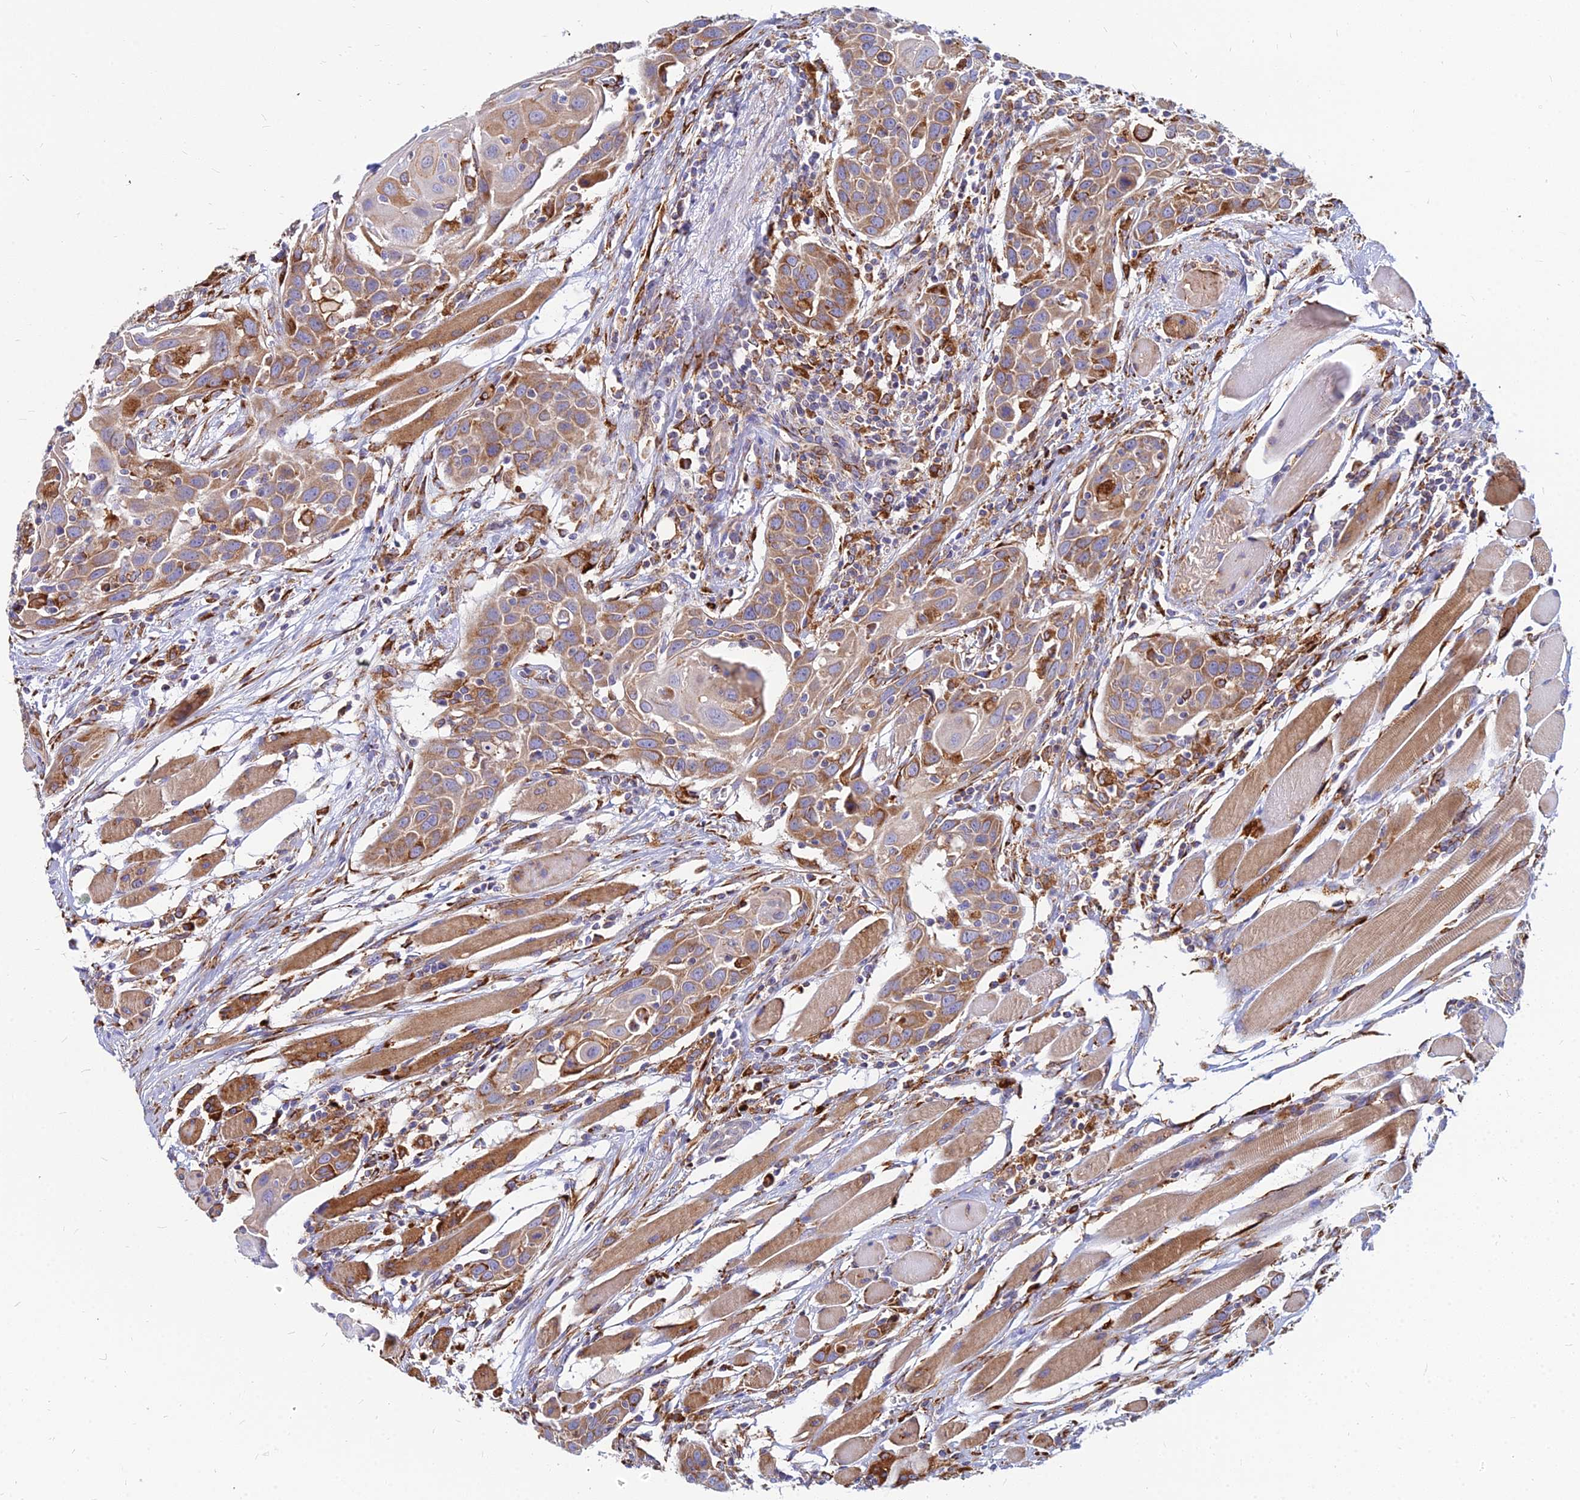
{"staining": {"intensity": "moderate", "quantity": ">75%", "location": "cytoplasmic/membranous"}, "tissue": "head and neck cancer", "cell_type": "Tumor cells", "image_type": "cancer", "snomed": [{"axis": "morphology", "description": "Squamous cell carcinoma, NOS"}, {"axis": "topography", "description": "Oral tissue"}, {"axis": "topography", "description": "Head-Neck"}], "caption": "This is a photomicrograph of IHC staining of head and neck squamous cell carcinoma, which shows moderate staining in the cytoplasmic/membranous of tumor cells.", "gene": "CCT6B", "patient": {"sex": "female", "age": 50}}